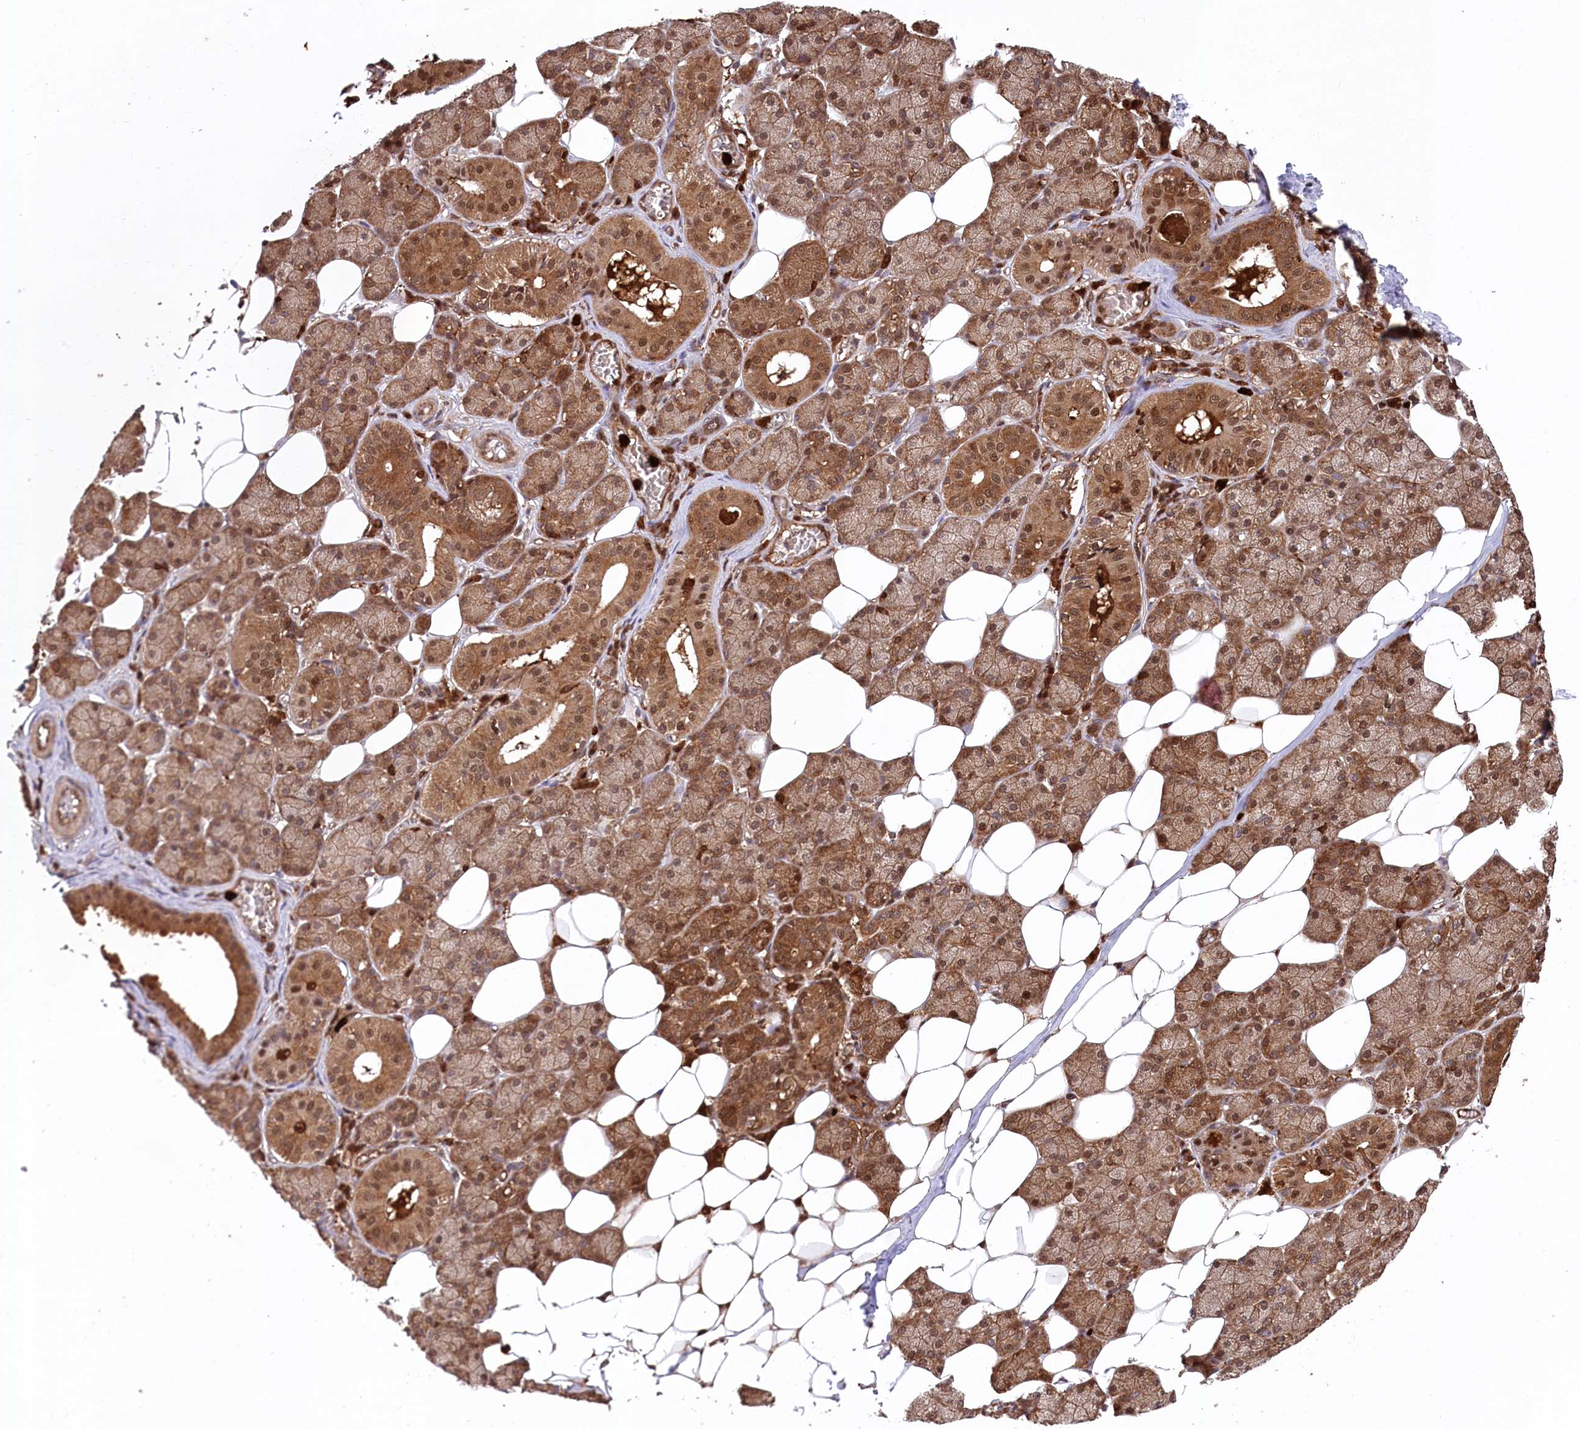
{"staining": {"intensity": "moderate", "quantity": ">75%", "location": "cytoplasmic/membranous,nuclear"}, "tissue": "salivary gland", "cell_type": "Glandular cells", "image_type": "normal", "snomed": [{"axis": "morphology", "description": "Normal tissue, NOS"}, {"axis": "topography", "description": "Salivary gland"}], "caption": "Glandular cells show moderate cytoplasmic/membranous,nuclear staining in about >75% of cells in normal salivary gland. The protein of interest is stained brown, and the nuclei are stained in blue (DAB (3,3'-diaminobenzidine) IHC with brightfield microscopy, high magnification).", "gene": "LSG1", "patient": {"sex": "female", "age": 33}}